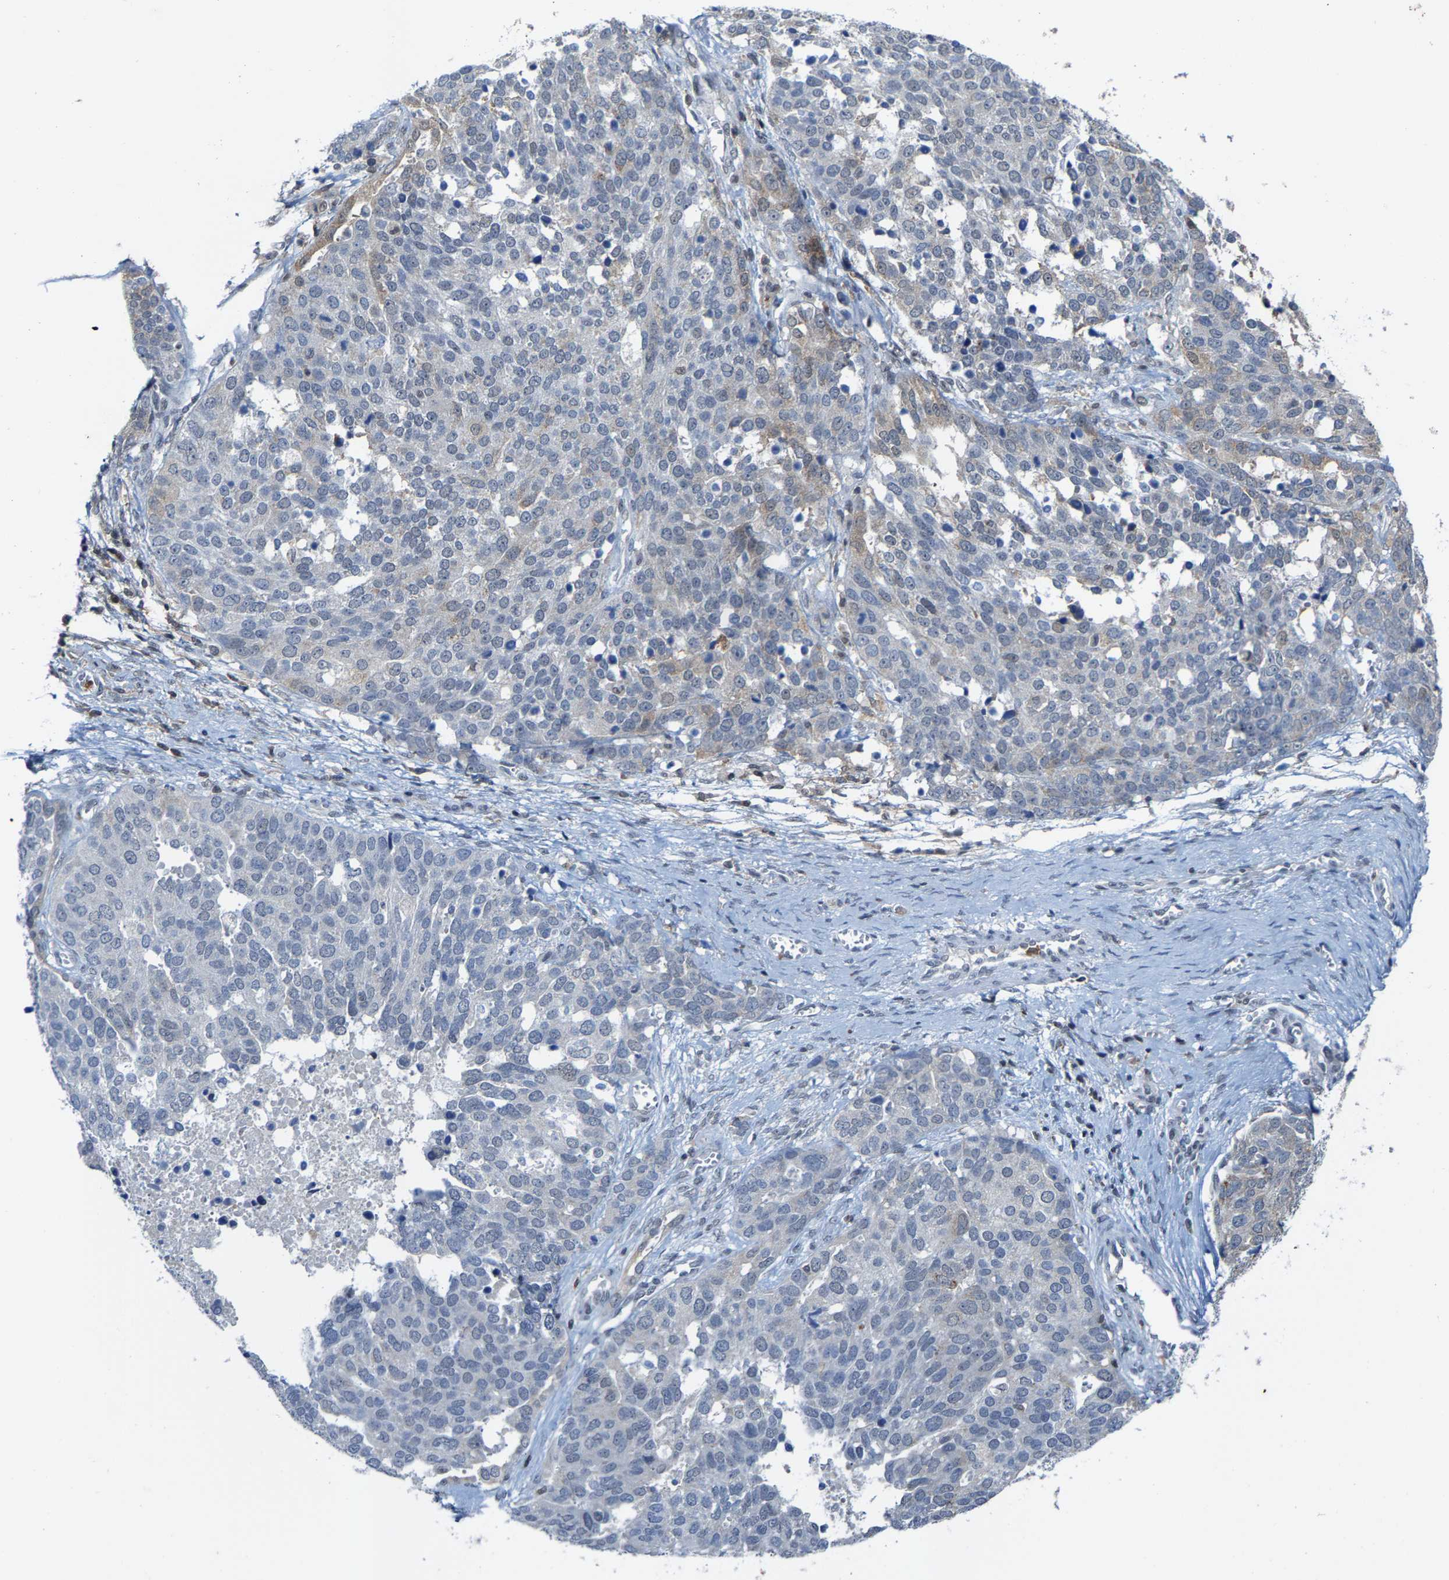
{"staining": {"intensity": "negative", "quantity": "none", "location": "none"}, "tissue": "ovarian cancer", "cell_type": "Tumor cells", "image_type": "cancer", "snomed": [{"axis": "morphology", "description": "Cystadenocarcinoma, serous, NOS"}, {"axis": "topography", "description": "Ovary"}], "caption": "This is an immunohistochemistry image of human ovarian cancer (serous cystadenocarcinoma). There is no staining in tumor cells.", "gene": "FGD3", "patient": {"sex": "female", "age": 44}}